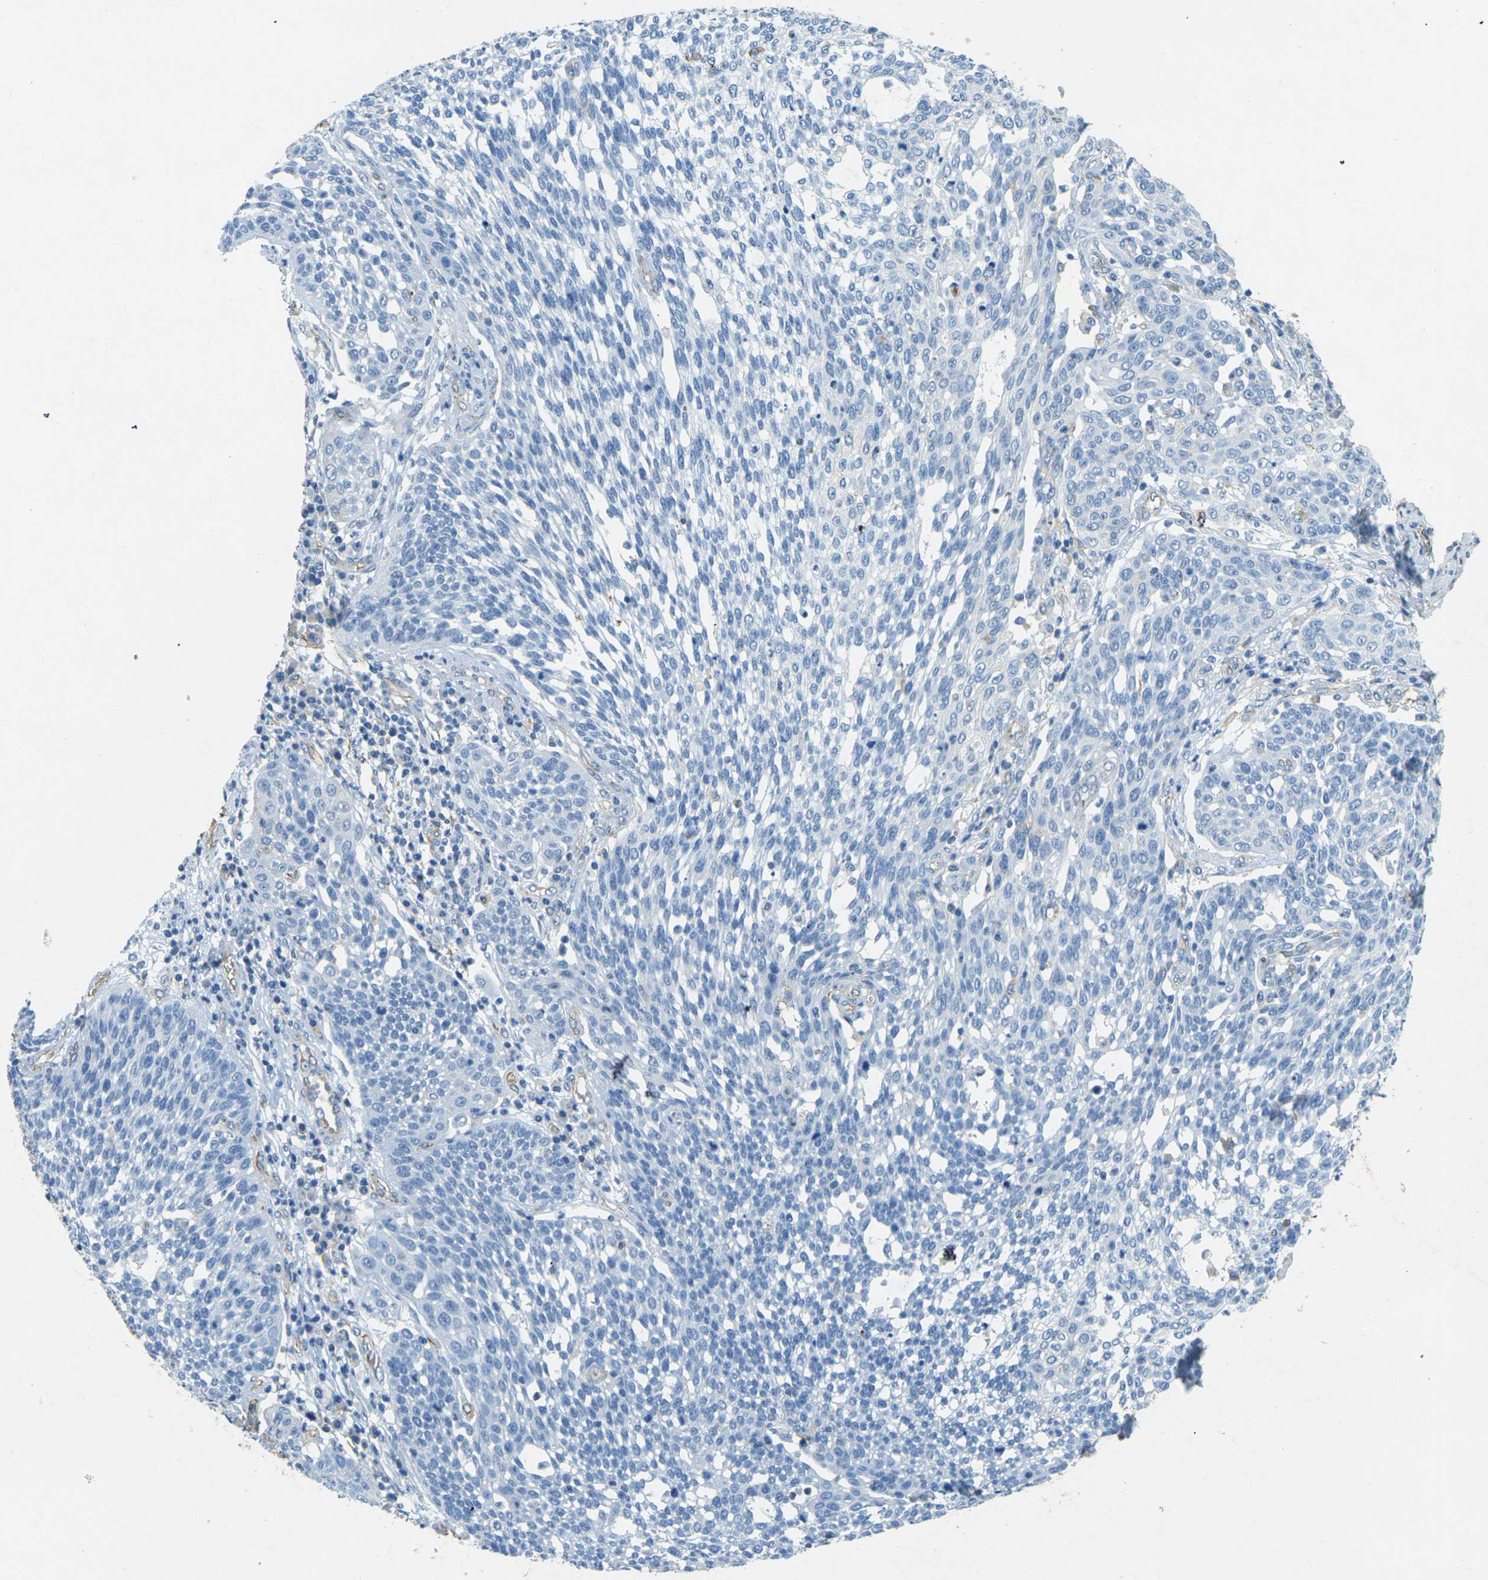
{"staining": {"intensity": "negative", "quantity": "none", "location": "none"}, "tissue": "cervical cancer", "cell_type": "Tumor cells", "image_type": "cancer", "snomed": [{"axis": "morphology", "description": "Squamous cell carcinoma, NOS"}, {"axis": "topography", "description": "Cervix"}], "caption": "Tumor cells are negative for protein expression in human squamous cell carcinoma (cervical).", "gene": "SORT1", "patient": {"sex": "female", "age": 34}}